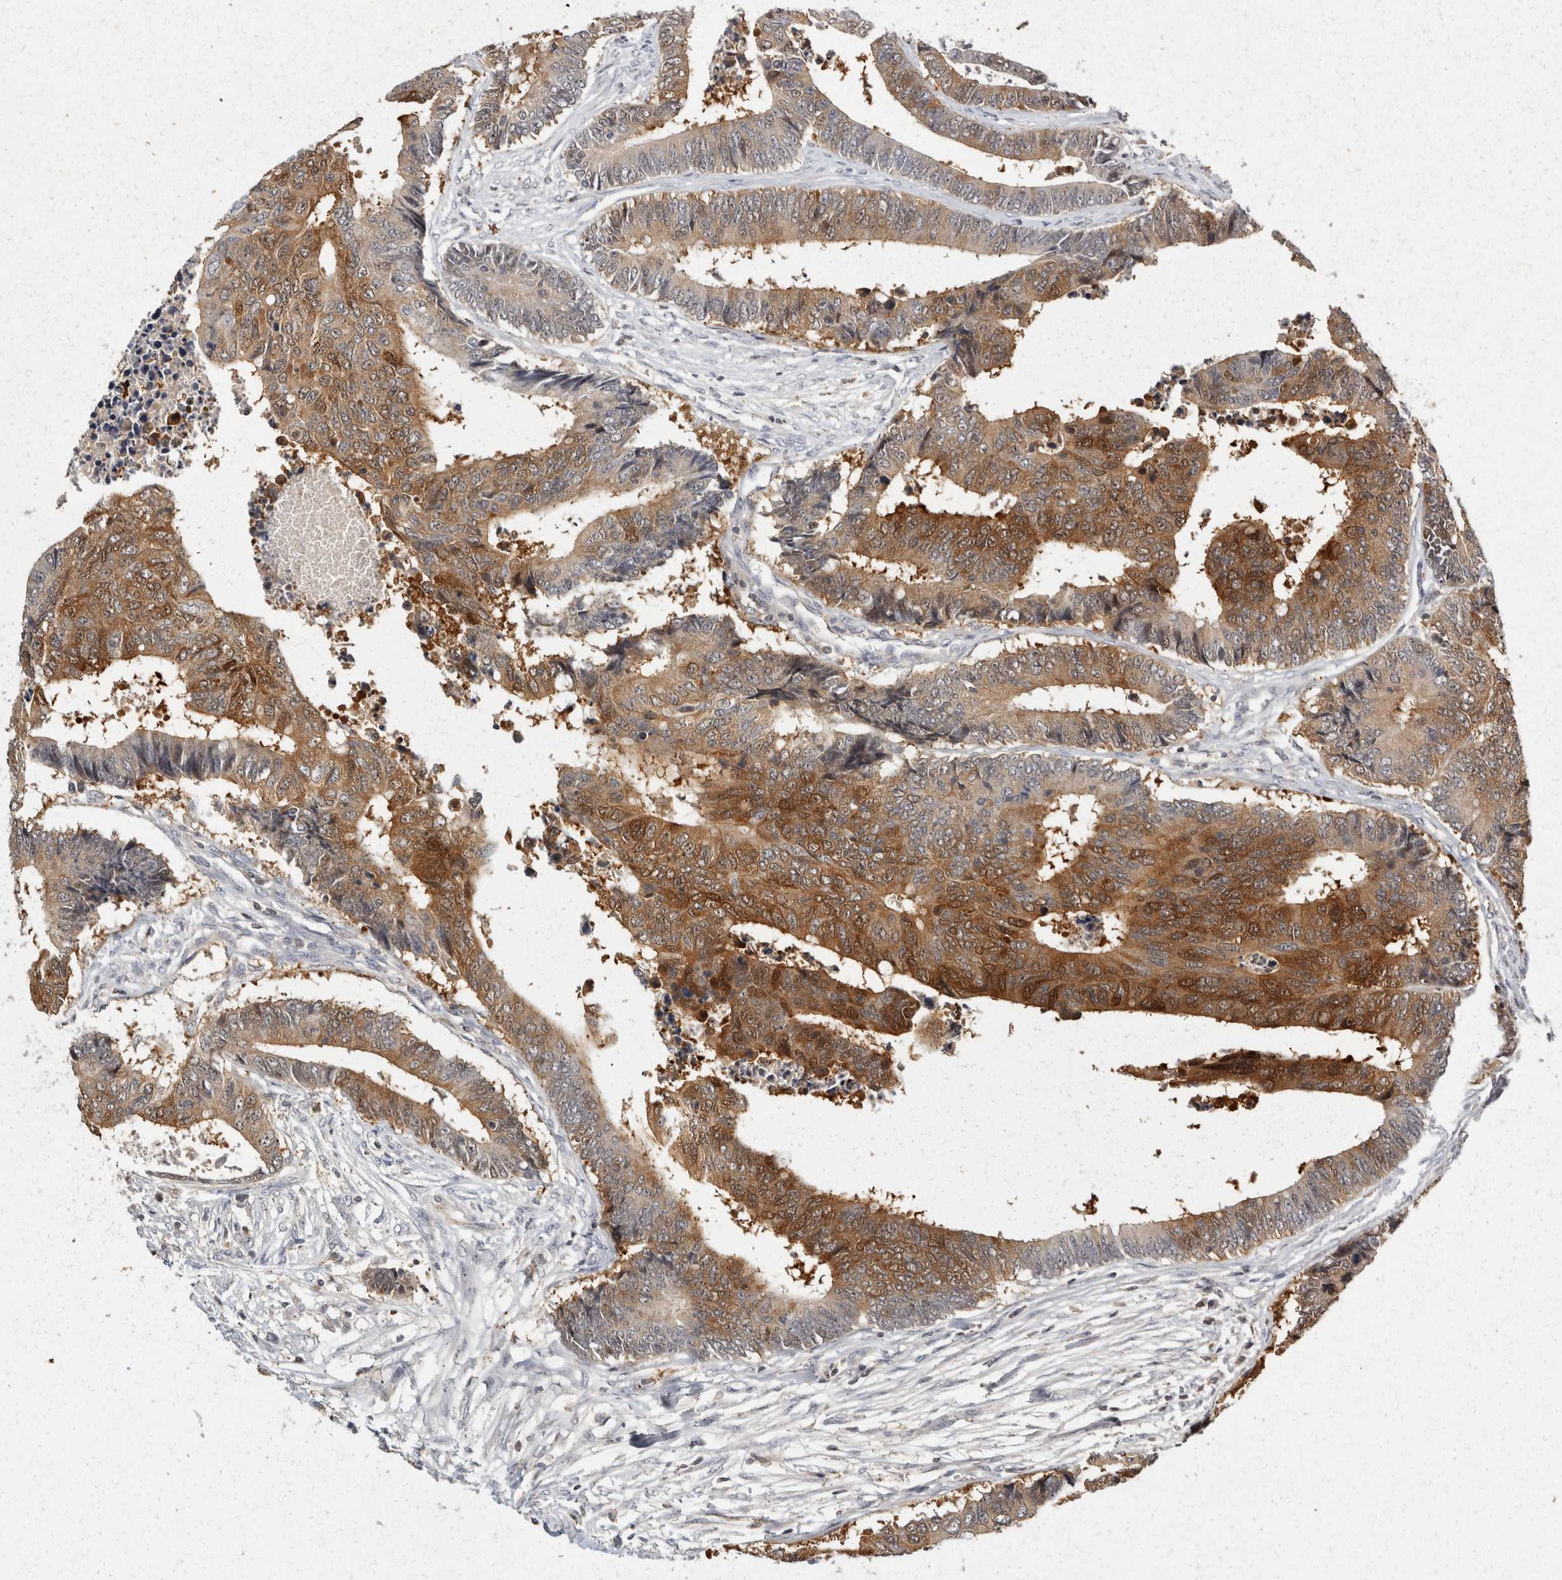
{"staining": {"intensity": "moderate", "quantity": "25%-75%", "location": "cytoplasmic/membranous,nuclear"}, "tissue": "colorectal cancer", "cell_type": "Tumor cells", "image_type": "cancer", "snomed": [{"axis": "morphology", "description": "Adenocarcinoma, NOS"}, {"axis": "topography", "description": "Rectum"}], "caption": "Immunohistochemistry (IHC) (DAB) staining of adenocarcinoma (colorectal) shows moderate cytoplasmic/membranous and nuclear protein positivity in approximately 25%-75% of tumor cells. (DAB IHC, brown staining for protein, blue staining for nuclei).", "gene": "ACAT2", "patient": {"sex": "male", "age": 84}}